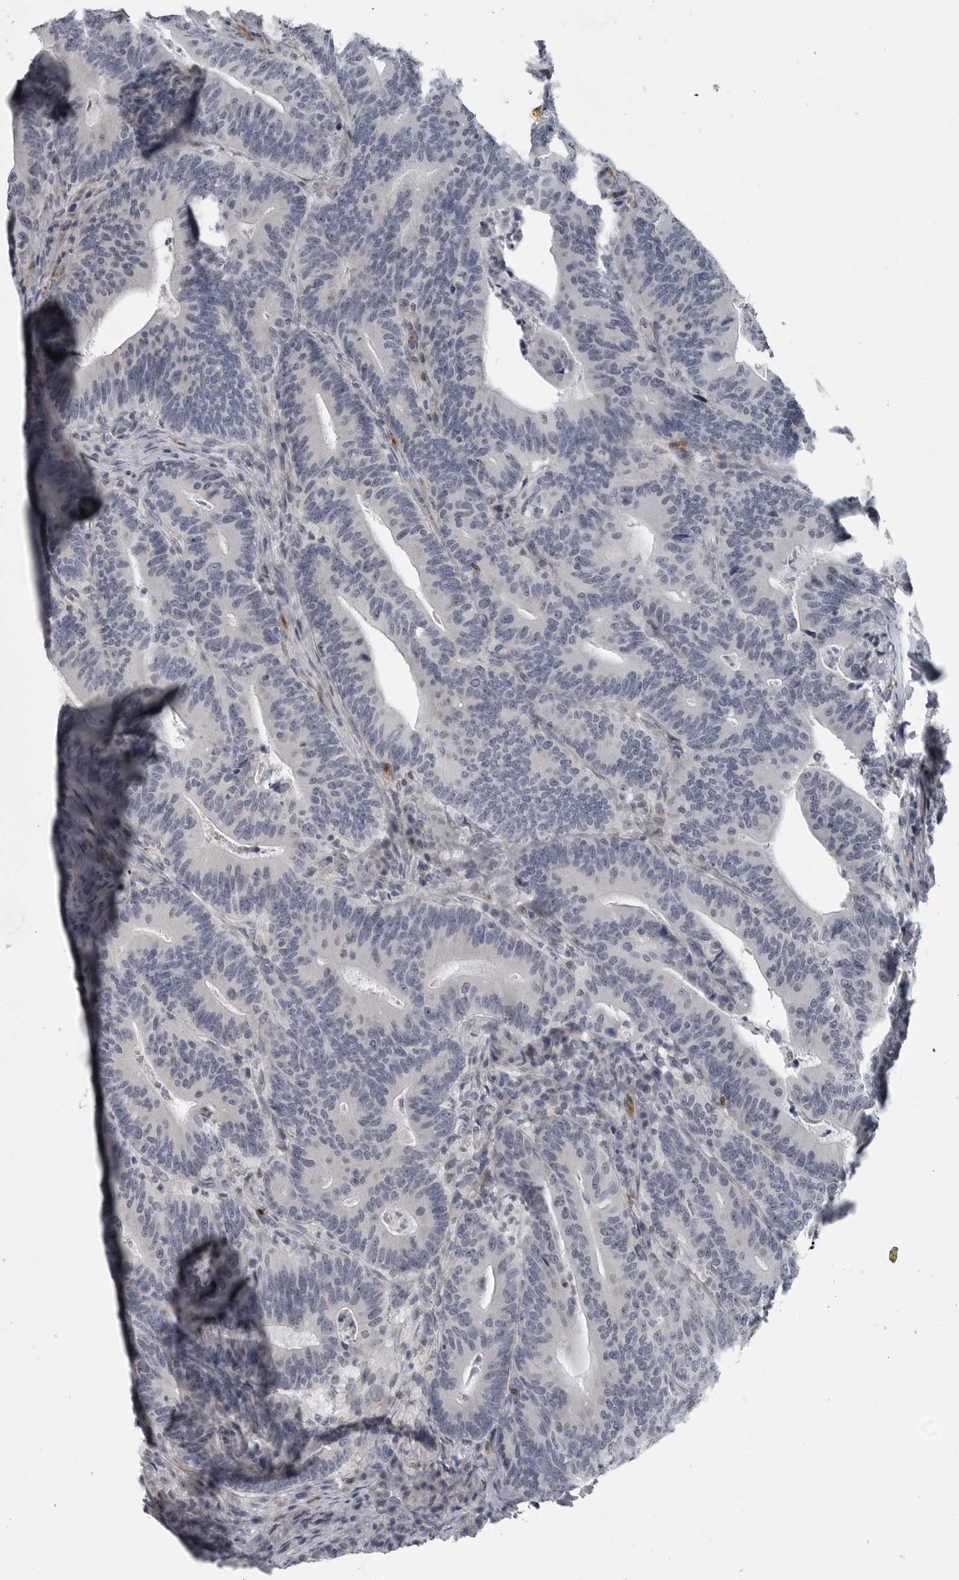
{"staining": {"intensity": "negative", "quantity": "none", "location": "none"}, "tissue": "colorectal cancer", "cell_type": "Tumor cells", "image_type": "cancer", "snomed": [{"axis": "morphology", "description": "Adenocarcinoma, NOS"}, {"axis": "topography", "description": "Colon"}], "caption": "Immunohistochemistry histopathology image of human colorectal cancer stained for a protein (brown), which demonstrates no positivity in tumor cells. (DAB IHC with hematoxylin counter stain).", "gene": "LYSMD1", "patient": {"sex": "female", "age": 66}}